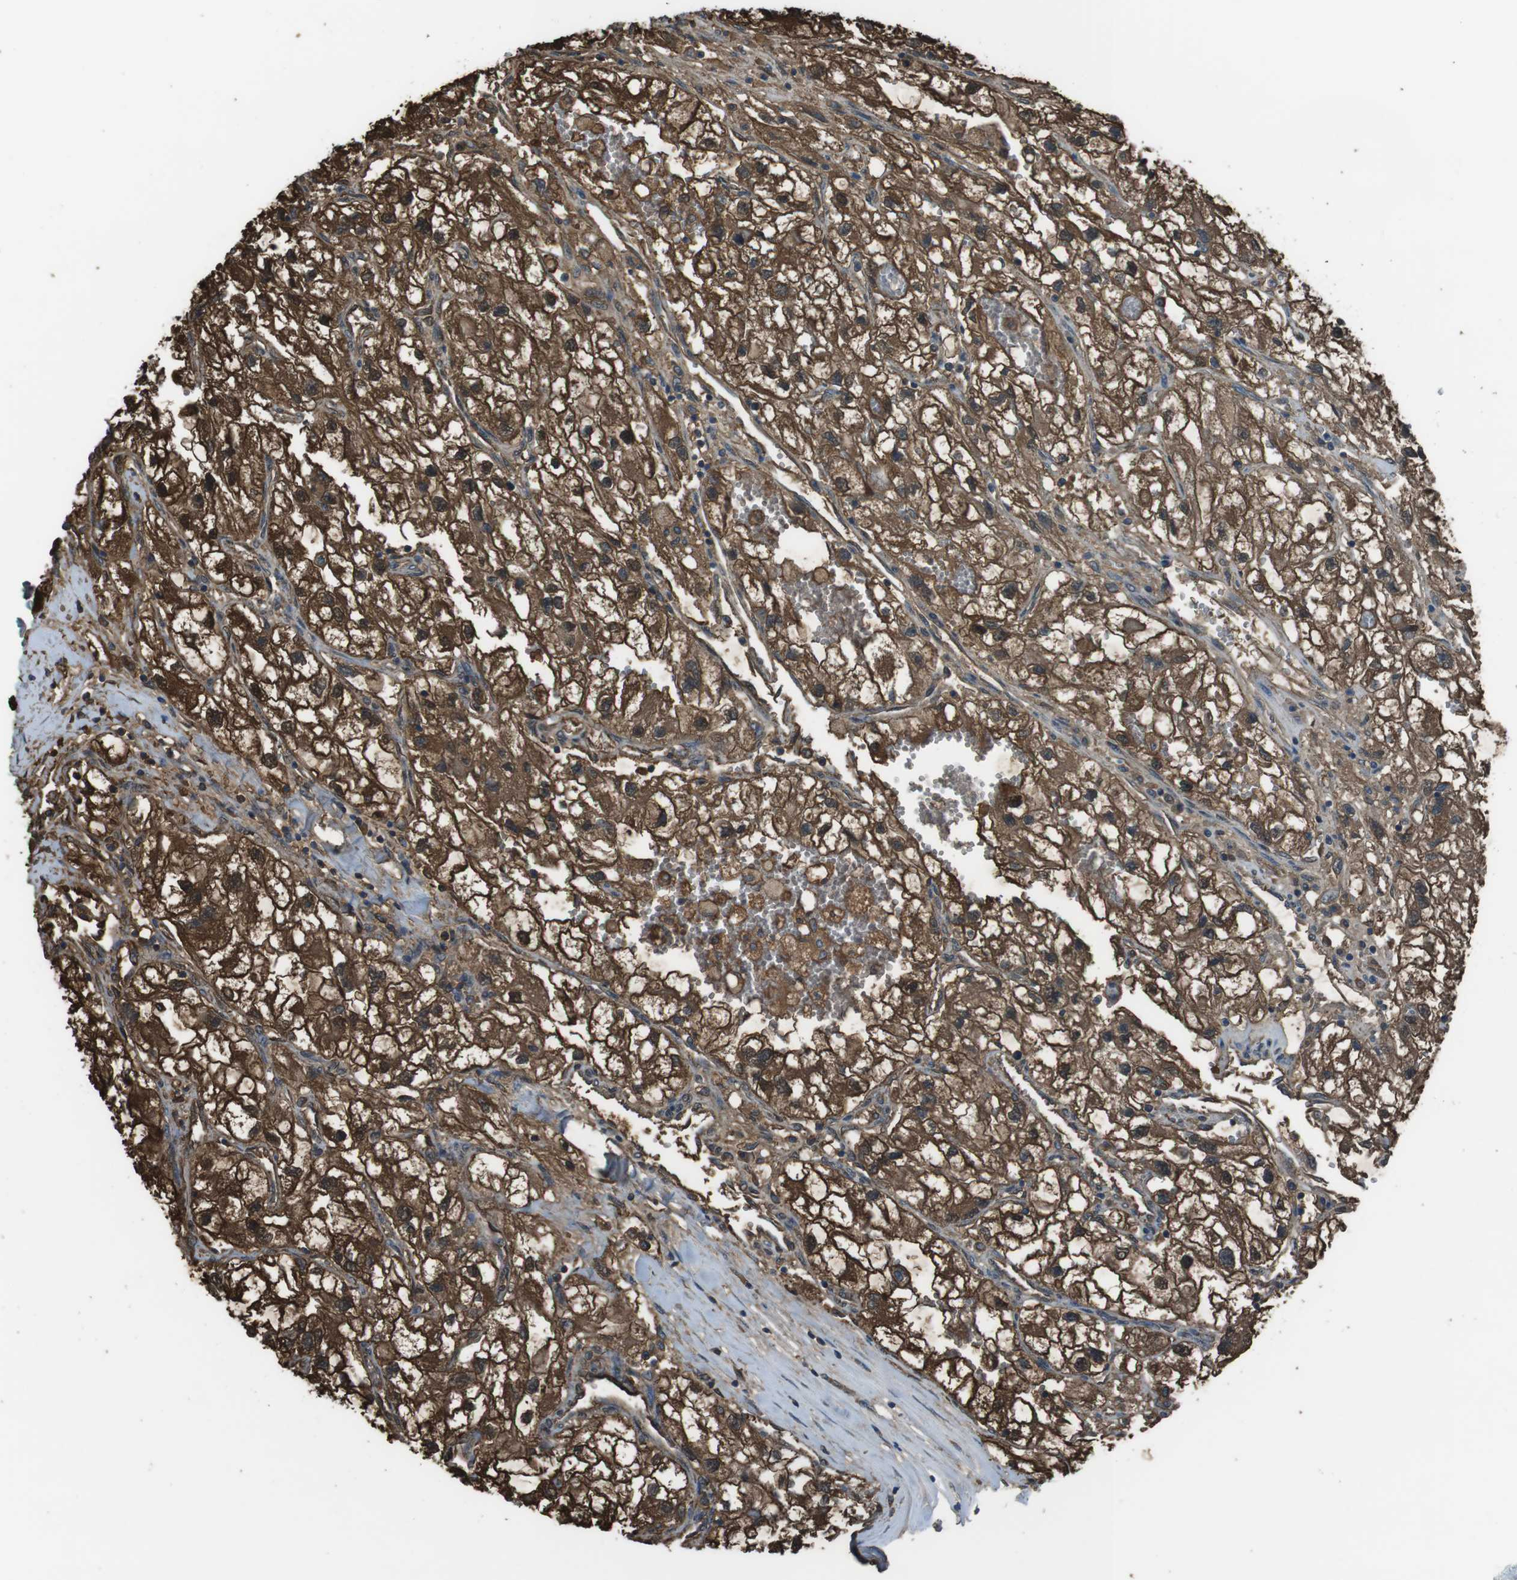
{"staining": {"intensity": "strong", "quantity": ">75%", "location": "cytoplasmic/membranous,nuclear"}, "tissue": "renal cancer", "cell_type": "Tumor cells", "image_type": "cancer", "snomed": [{"axis": "morphology", "description": "Adenocarcinoma, NOS"}, {"axis": "topography", "description": "Kidney"}], "caption": "This micrograph displays renal cancer (adenocarcinoma) stained with immunohistochemistry to label a protein in brown. The cytoplasmic/membranous and nuclear of tumor cells show strong positivity for the protein. Nuclei are counter-stained blue.", "gene": "TWSG1", "patient": {"sex": "female", "age": 70}}